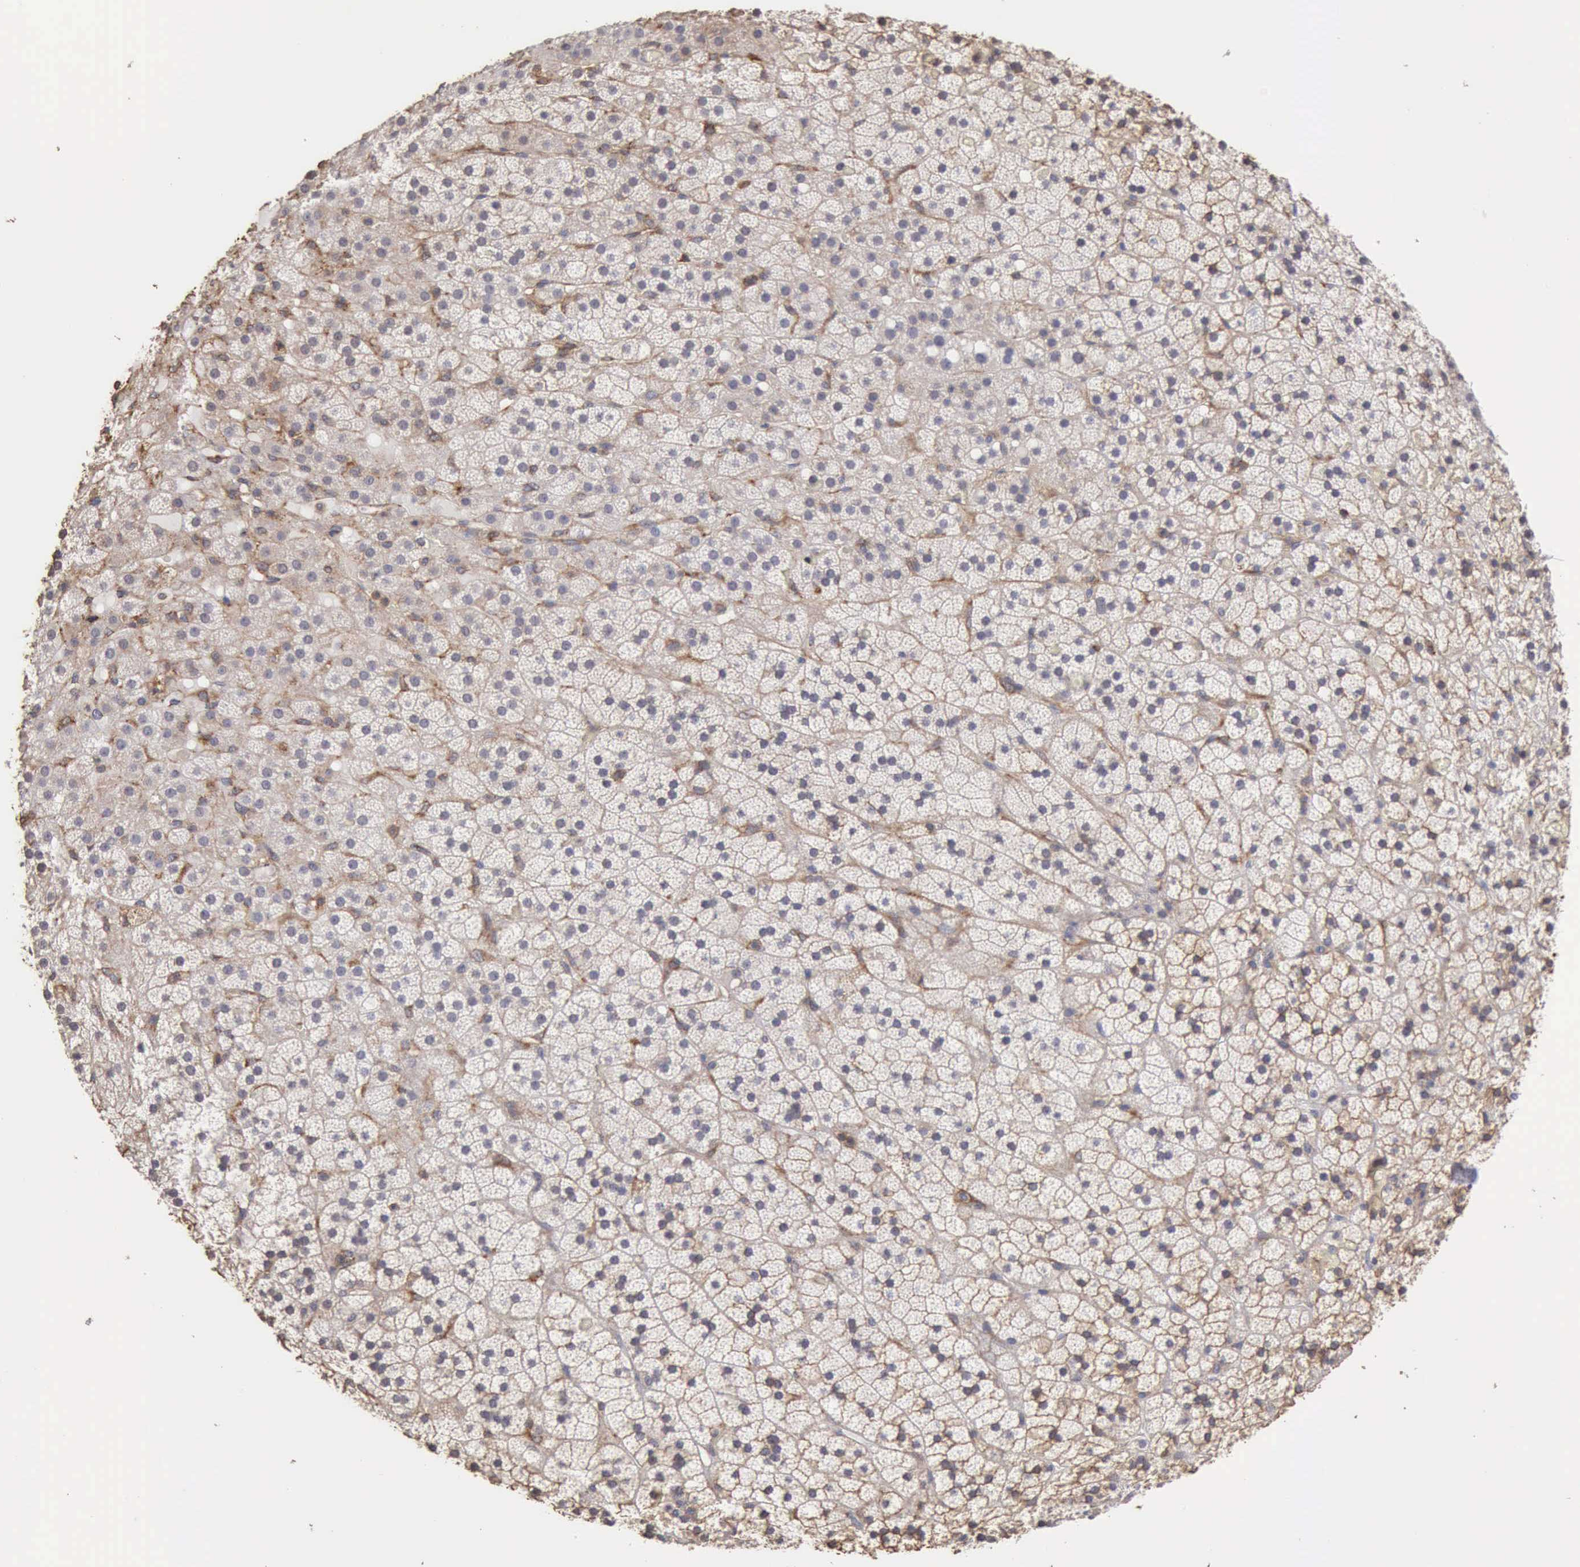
{"staining": {"intensity": "weak", "quantity": ">75%", "location": "cytoplasmic/membranous"}, "tissue": "adrenal gland", "cell_type": "Glandular cells", "image_type": "normal", "snomed": [{"axis": "morphology", "description": "Normal tissue, NOS"}, {"axis": "topography", "description": "Adrenal gland"}], "caption": "Human adrenal gland stained with a brown dye shows weak cytoplasmic/membranous positive positivity in about >75% of glandular cells.", "gene": "GPR101", "patient": {"sex": "male", "age": 35}}